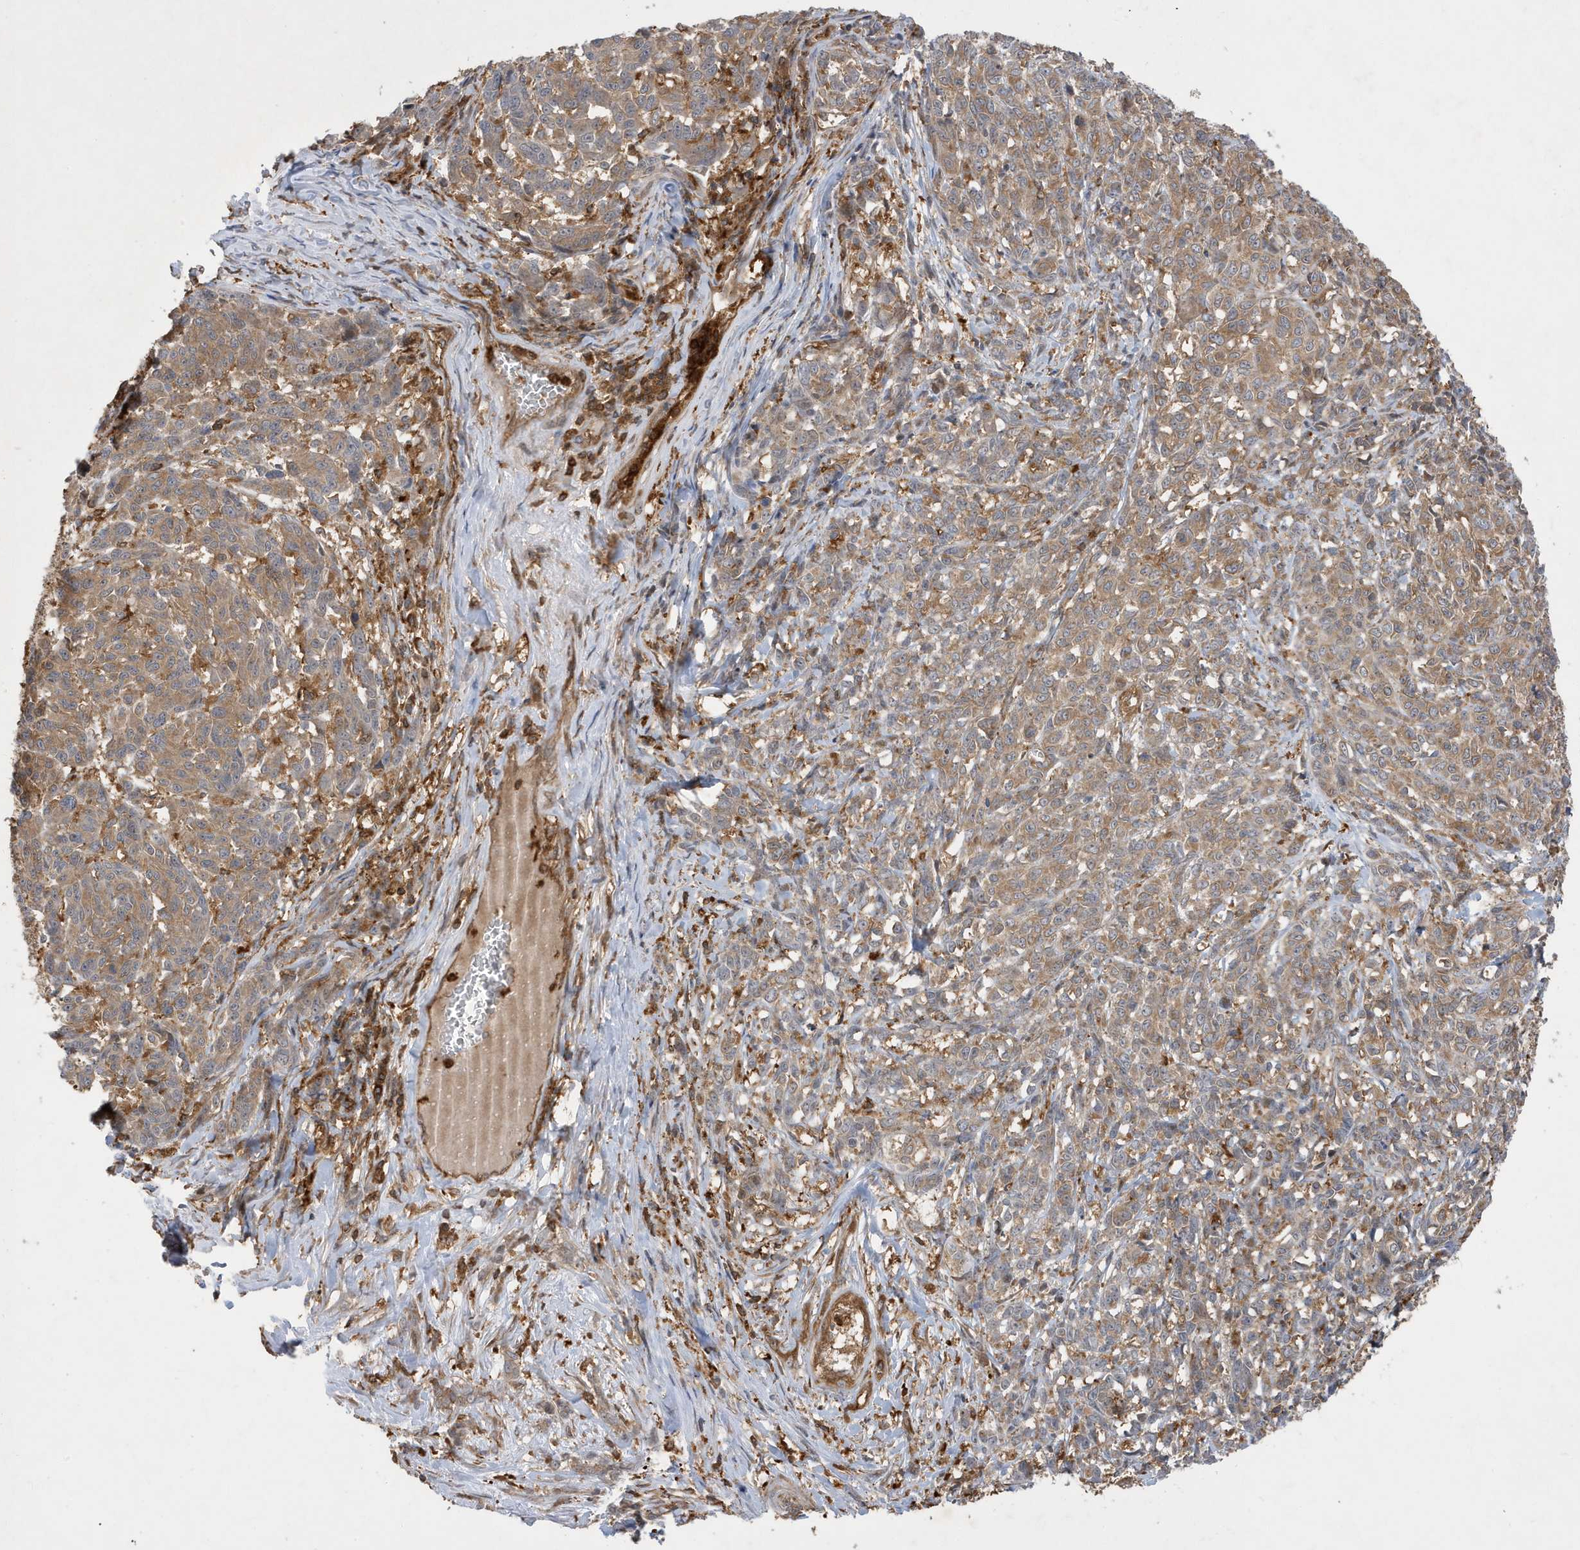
{"staining": {"intensity": "moderate", "quantity": ">75%", "location": "cytoplasmic/membranous"}, "tissue": "melanoma", "cell_type": "Tumor cells", "image_type": "cancer", "snomed": [{"axis": "morphology", "description": "Malignant melanoma, NOS"}, {"axis": "topography", "description": "Skin"}], "caption": "This is an image of IHC staining of malignant melanoma, which shows moderate staining in the cytoplasmic/membranous of tumor cells.", "gene": "LAPTM4A", "patient": {"sex": "male", "age": 49}}